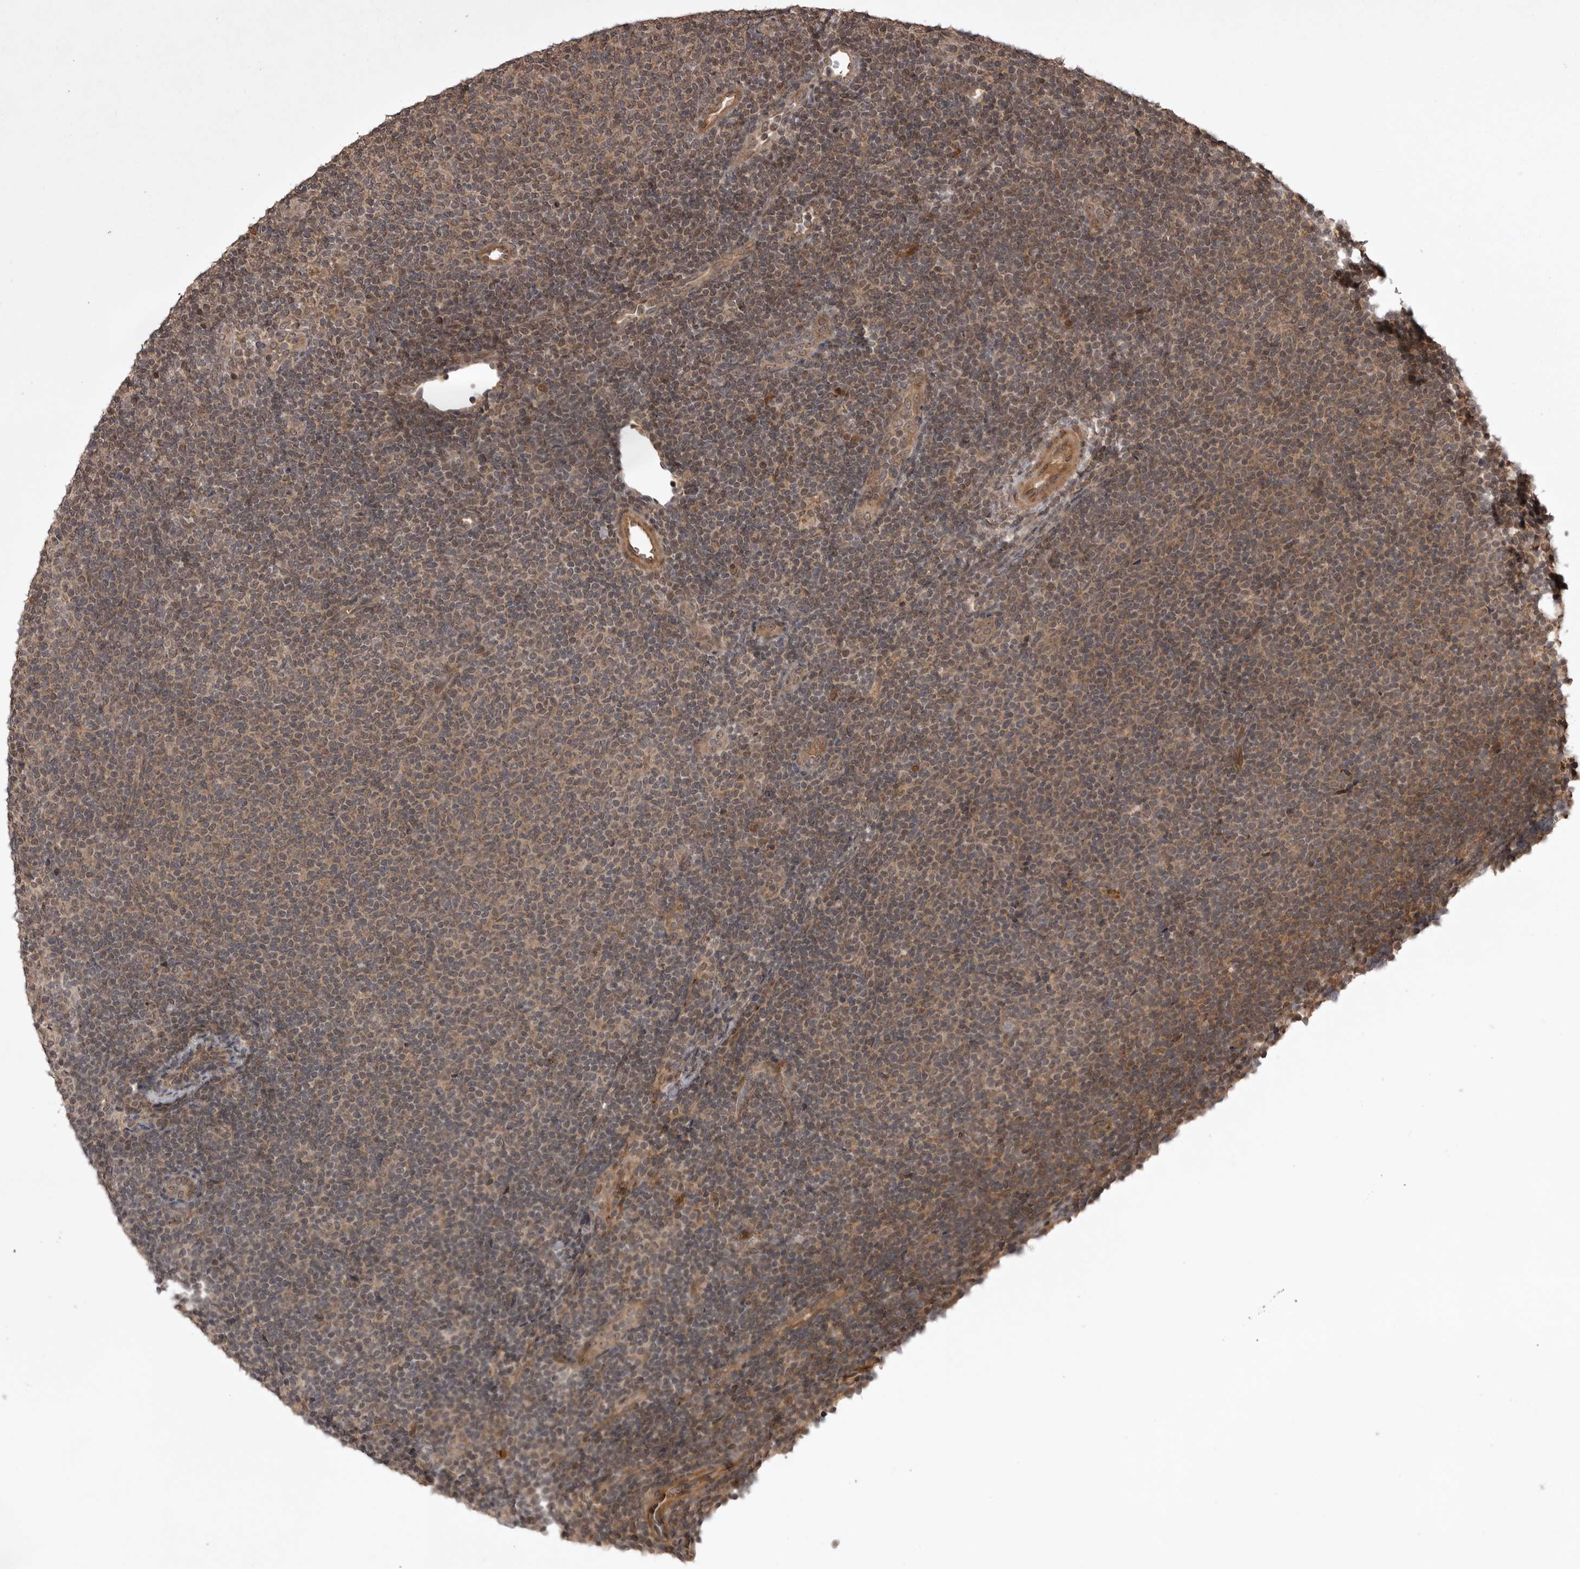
{"staining": {"intensity": "weak", "quantity": "25%-75%", "location": "cytoplasmic/membranous,nuclear"}, "tissue": "lymphoma", "cell_type": "Tumor cells", "image_type": "cancer", "snomed": [{"axis": "morphology", "description": "Malignant lymphoma, non-Hodgkin's type, Low grade"}, {"axis": "topography", "description": "Lymph node"}], "caption": "Protein expression analysis of human lymphoma reveals weak cytoplasmic/membranous and nuclear positivity in about 25%-75% of tumor cells. (Brightfield microscopy of DAB IHC at high magnification).", "gene": "AKAP7", "patient": {"sex": "male", "age": 66}}